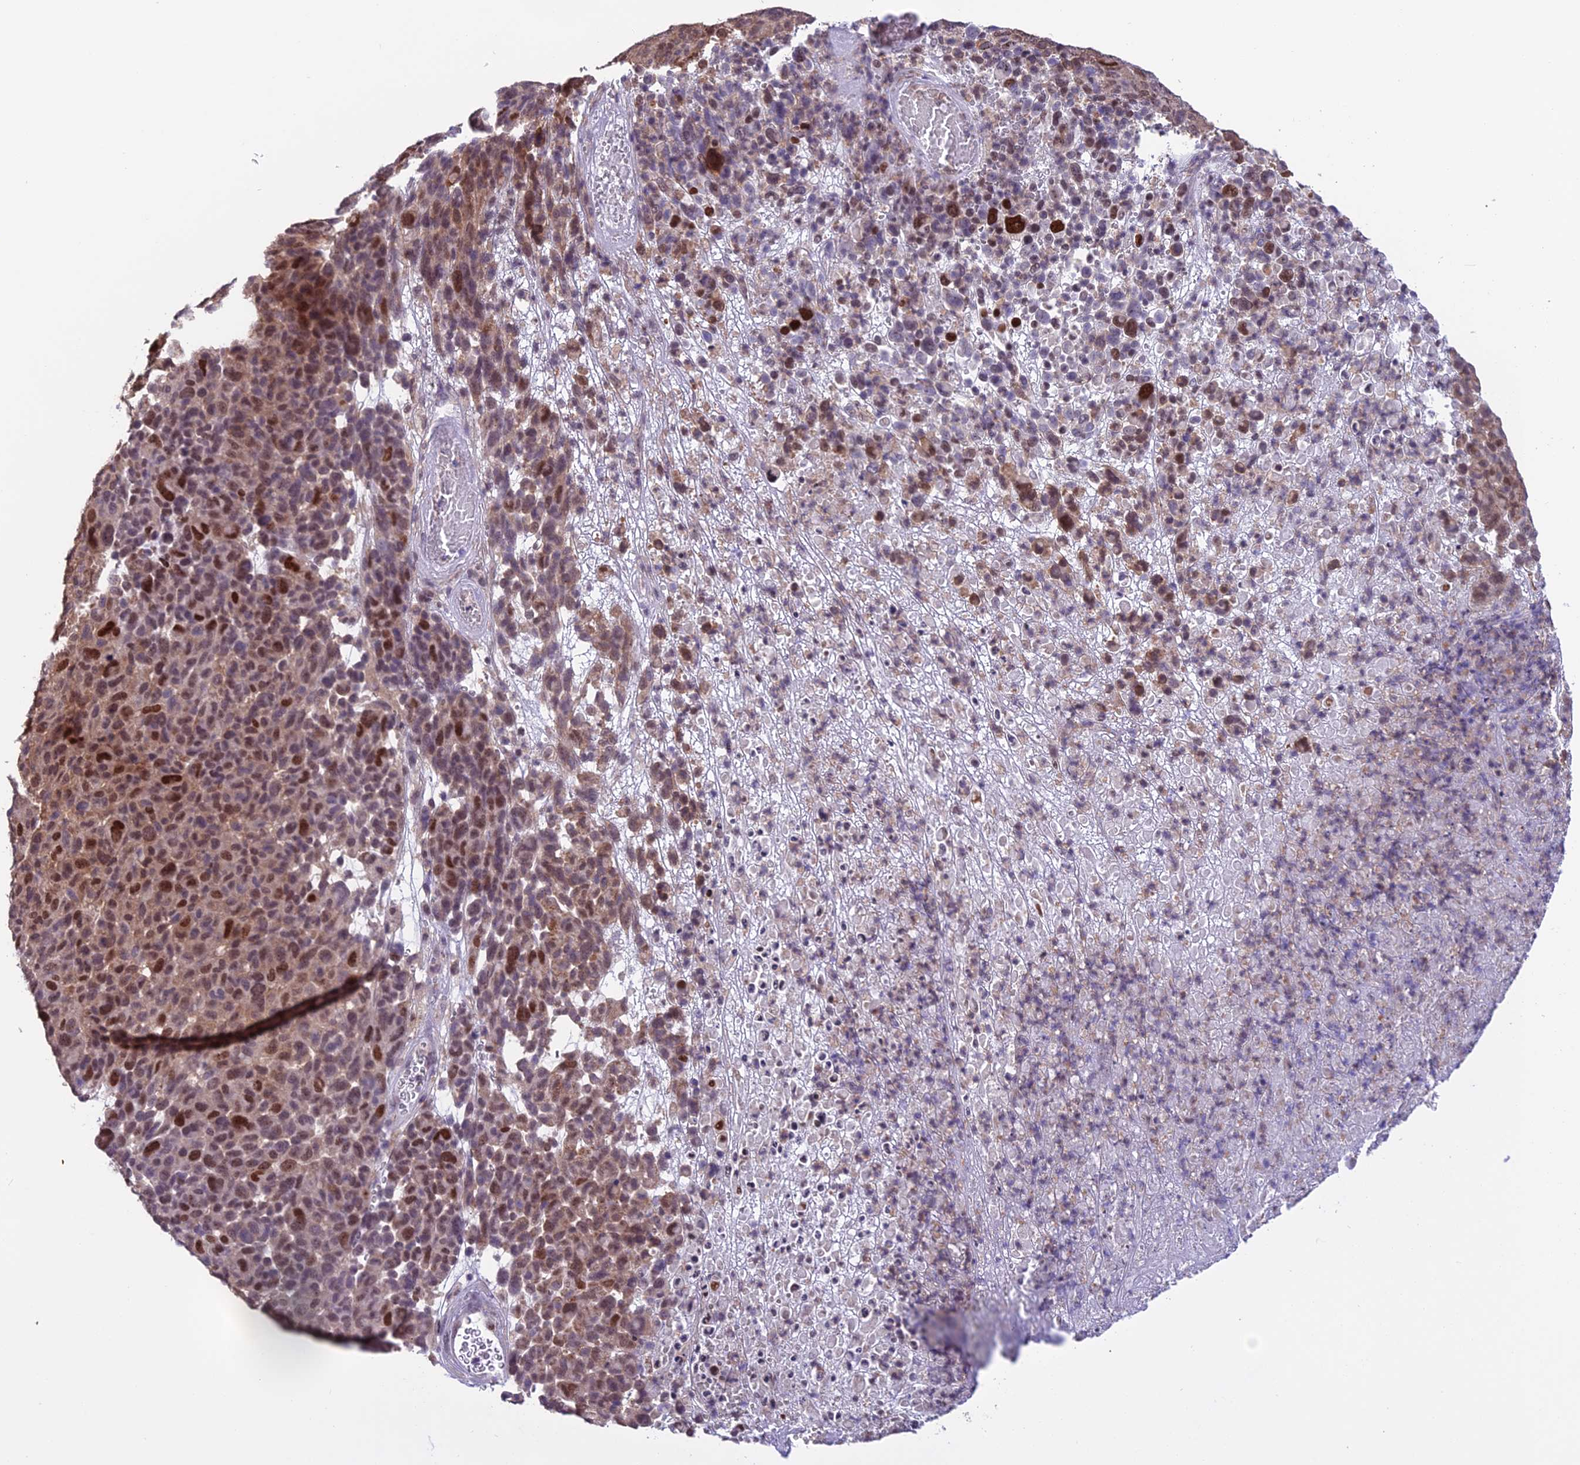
{"staining": {"intensity": "moderate", "quantity": "25%-75%", "location": "nuclear"}, "tissue": "melanoma", "cell_type": "Tumor cells", "image_type": "cancer", "snomed": [{"axis": "morphology", "description": "Malignant melanoma, NOS"}, {"axis": "topography", "description": "Skin"}], "caption": "A micrograph showing moderate nuclear staining in about 25%-75% of tumor cells in malignant melanoma, as visualized by brown immunohistochemical staining.", "gene": "MIS12", "patient": {"sex": "male", "age": 49}}